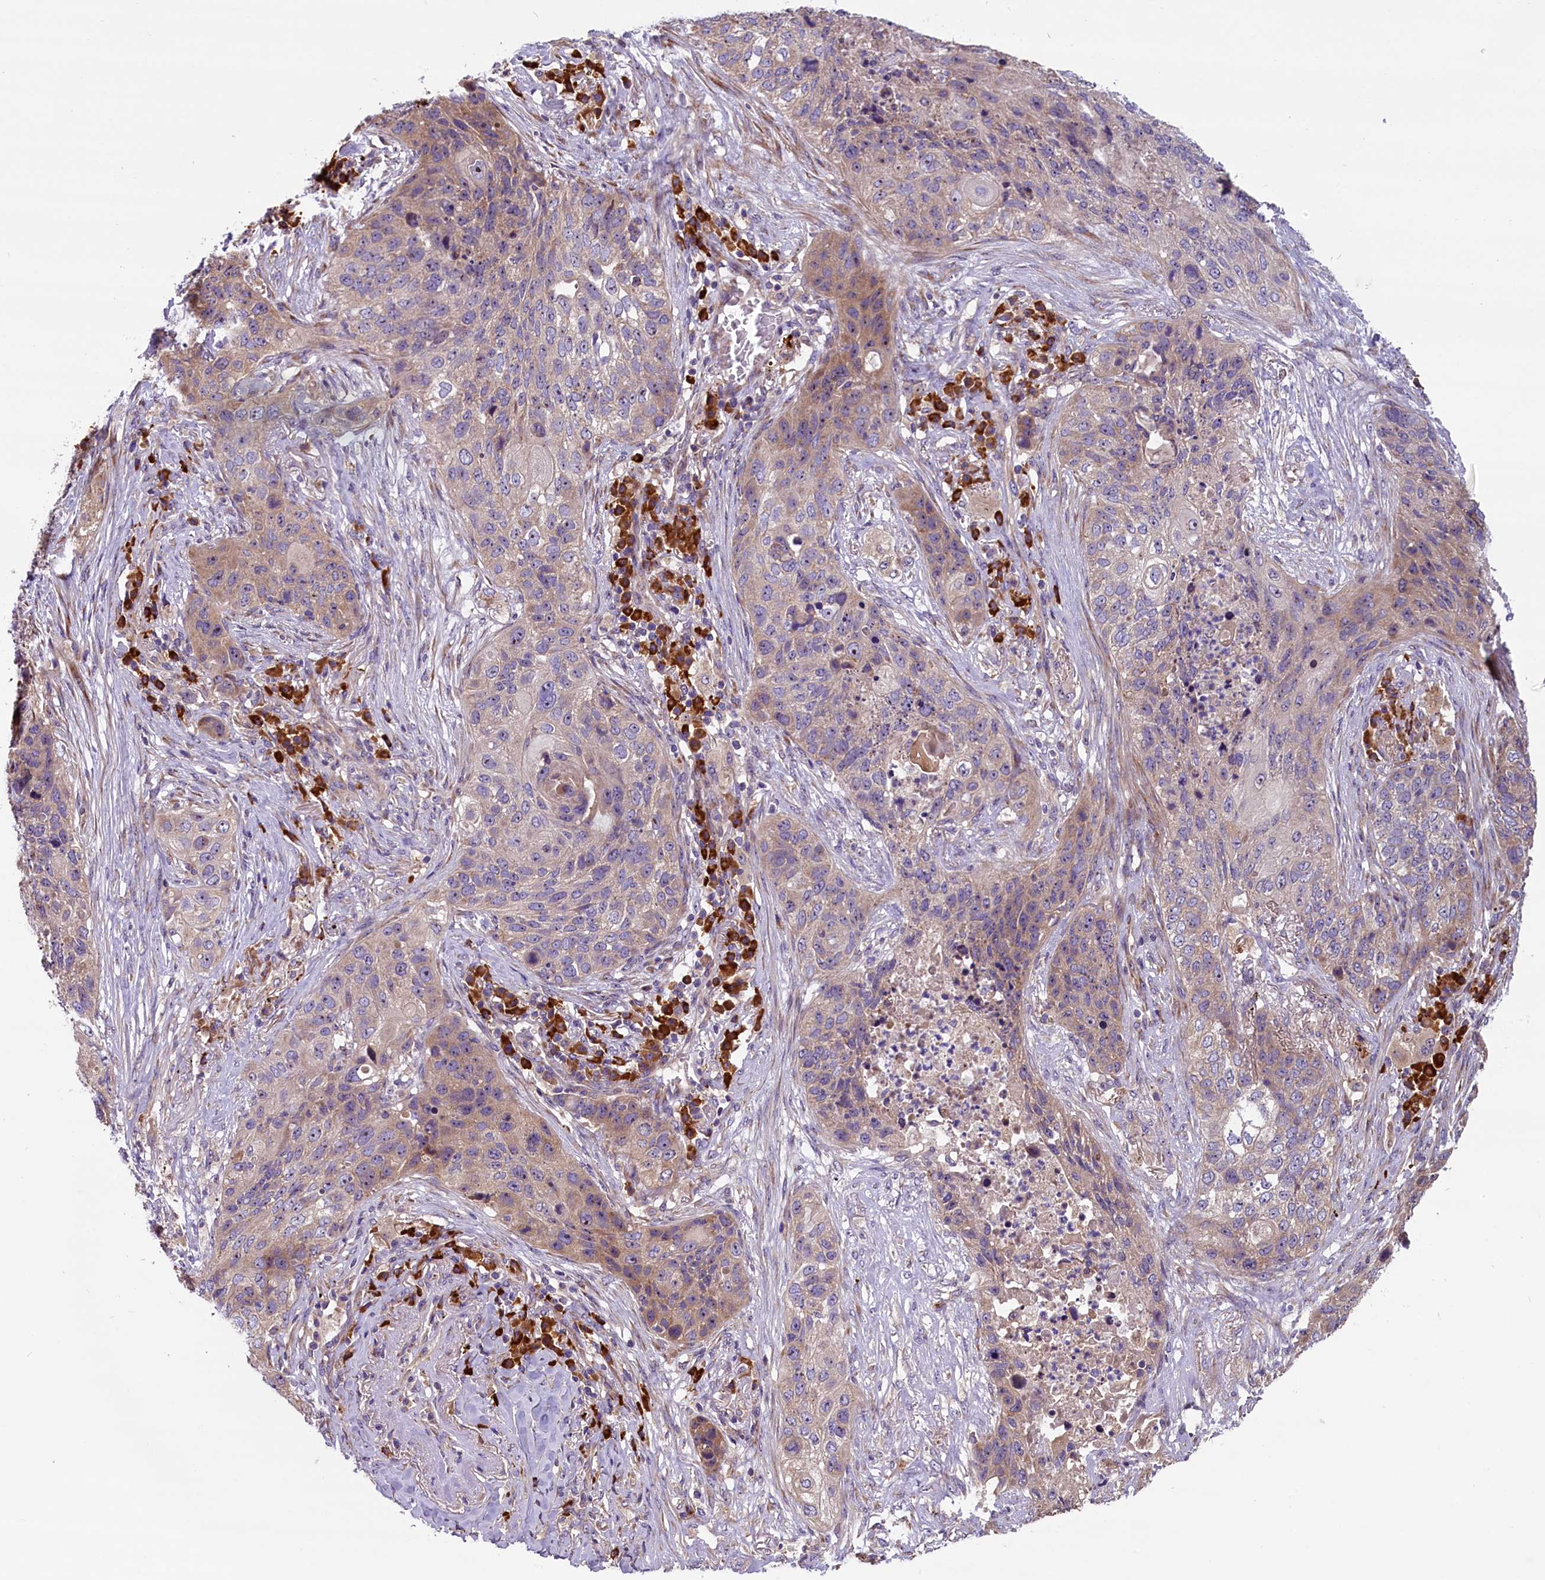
{"staining": {"intensity": "weak", "quantity": ">75%", "location": "cytoplasmic/membranous,nuclear"}, "tissue": "lung cancer", "cell_type": "Tumor cells", "image_type": "cancer", "snomed": [{"axis": "morphology", "description": "Squamous cell carcinoma, NOS"}, {"axis": "topography", "description": "Lung"}], "caption": "A high-resolution image shows IHC staining of lung cancer, which exhibits weak cytoplasmic/membranous and nuclear staining in about >75% of tumor cells.", "gene": "FRY", "patient": {"sex": "female", "age": 63}}